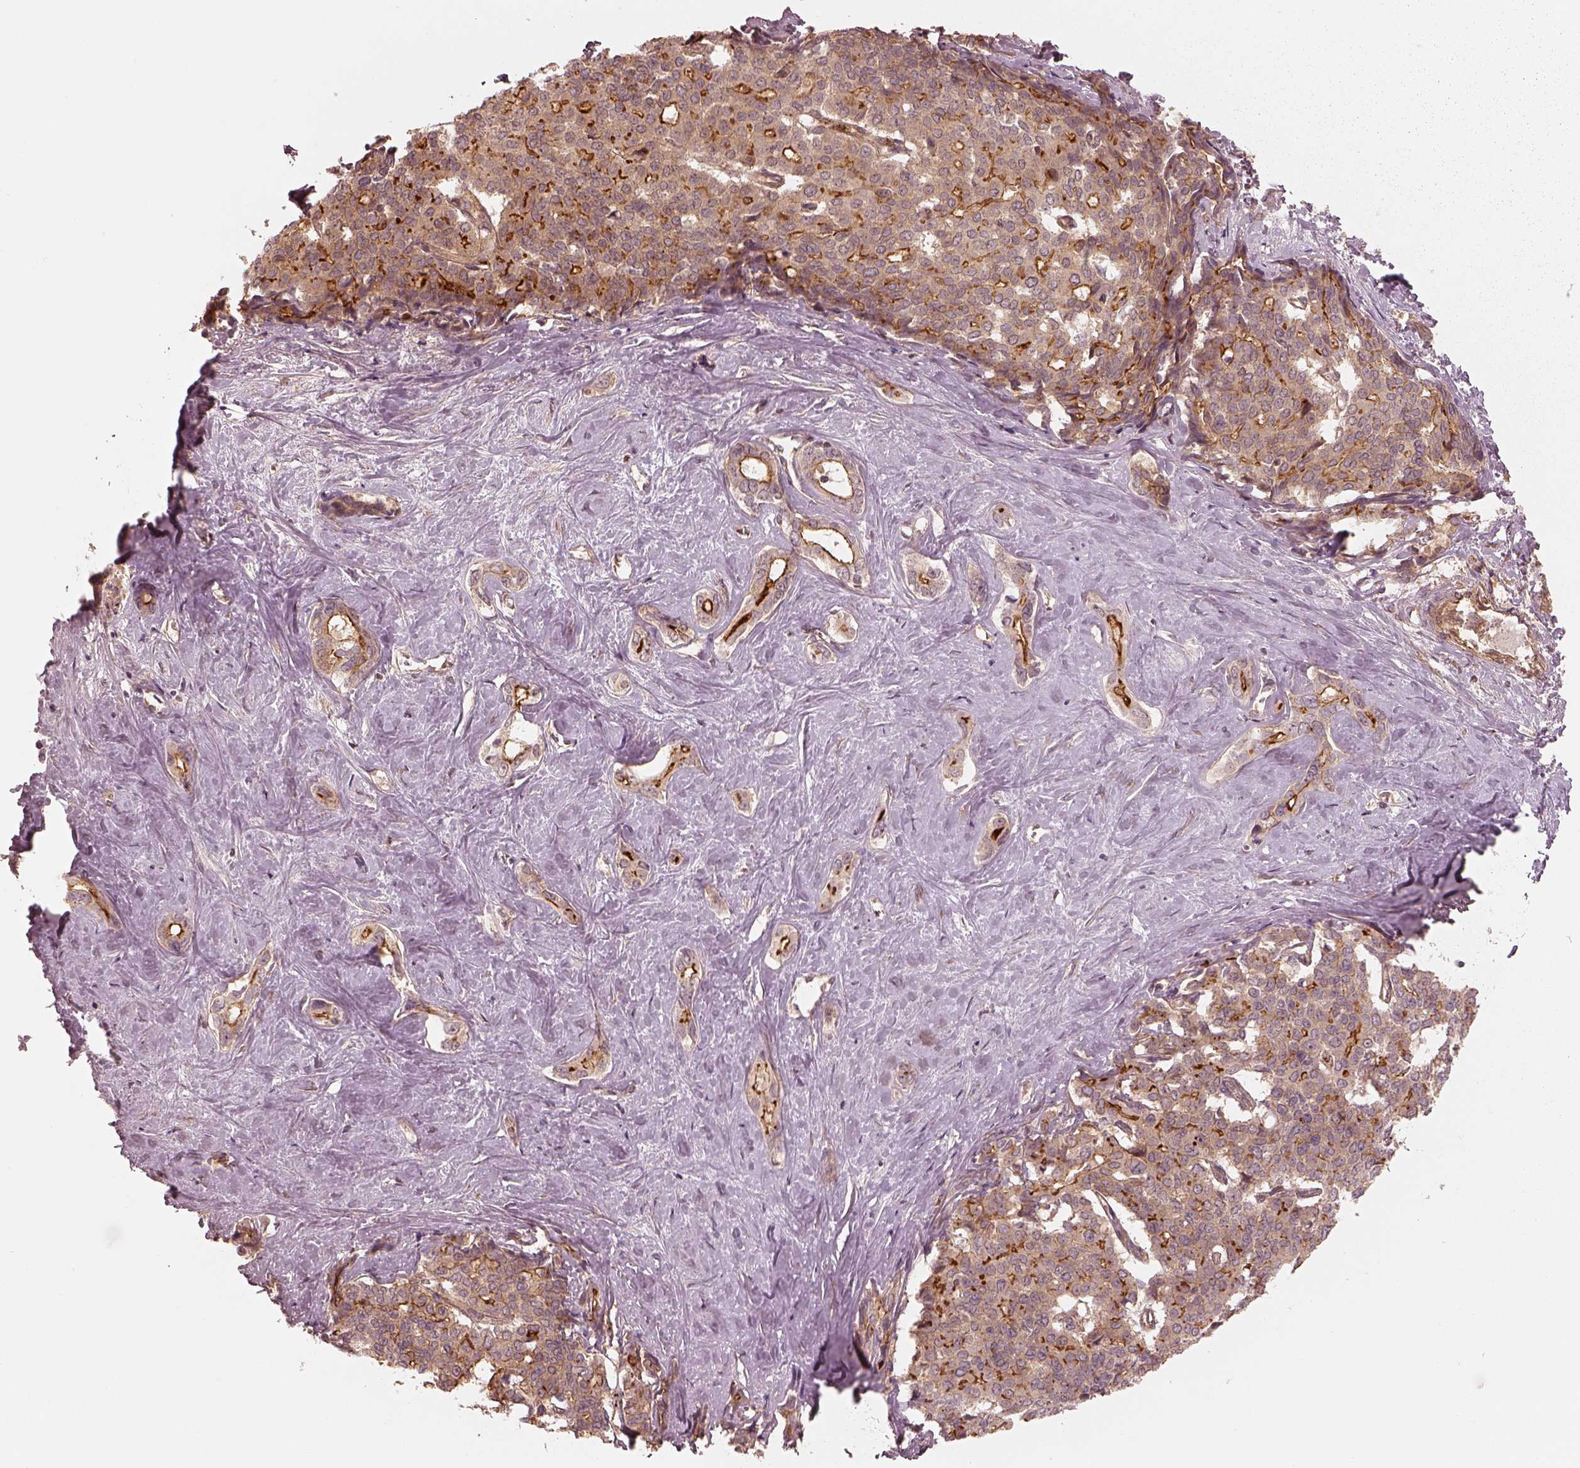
{"staining": {"intensity": "strong", "quantity": "25%-75%", "location": "cytoplasmic/membranous"}, "tissue": "liver cancer", "cell_type": "Tumor cells", "image_type": "cancer", "snomed": [{"axis": "morphology", "description": "Cholangiocarcinoma"}, {"axis": "topography", "description": "Liver"}], "caption": "Immunohistochemical staining of liver cholangiocarcinoma demonstrates high levels of strong cytoplasmic/membranous staining in approximately 25%-75% of tumor cells. (IHC, brightfield microscopy, high magnification).", "gene": "FAM107B", "patient": {"sex": "female", "age": 47}}